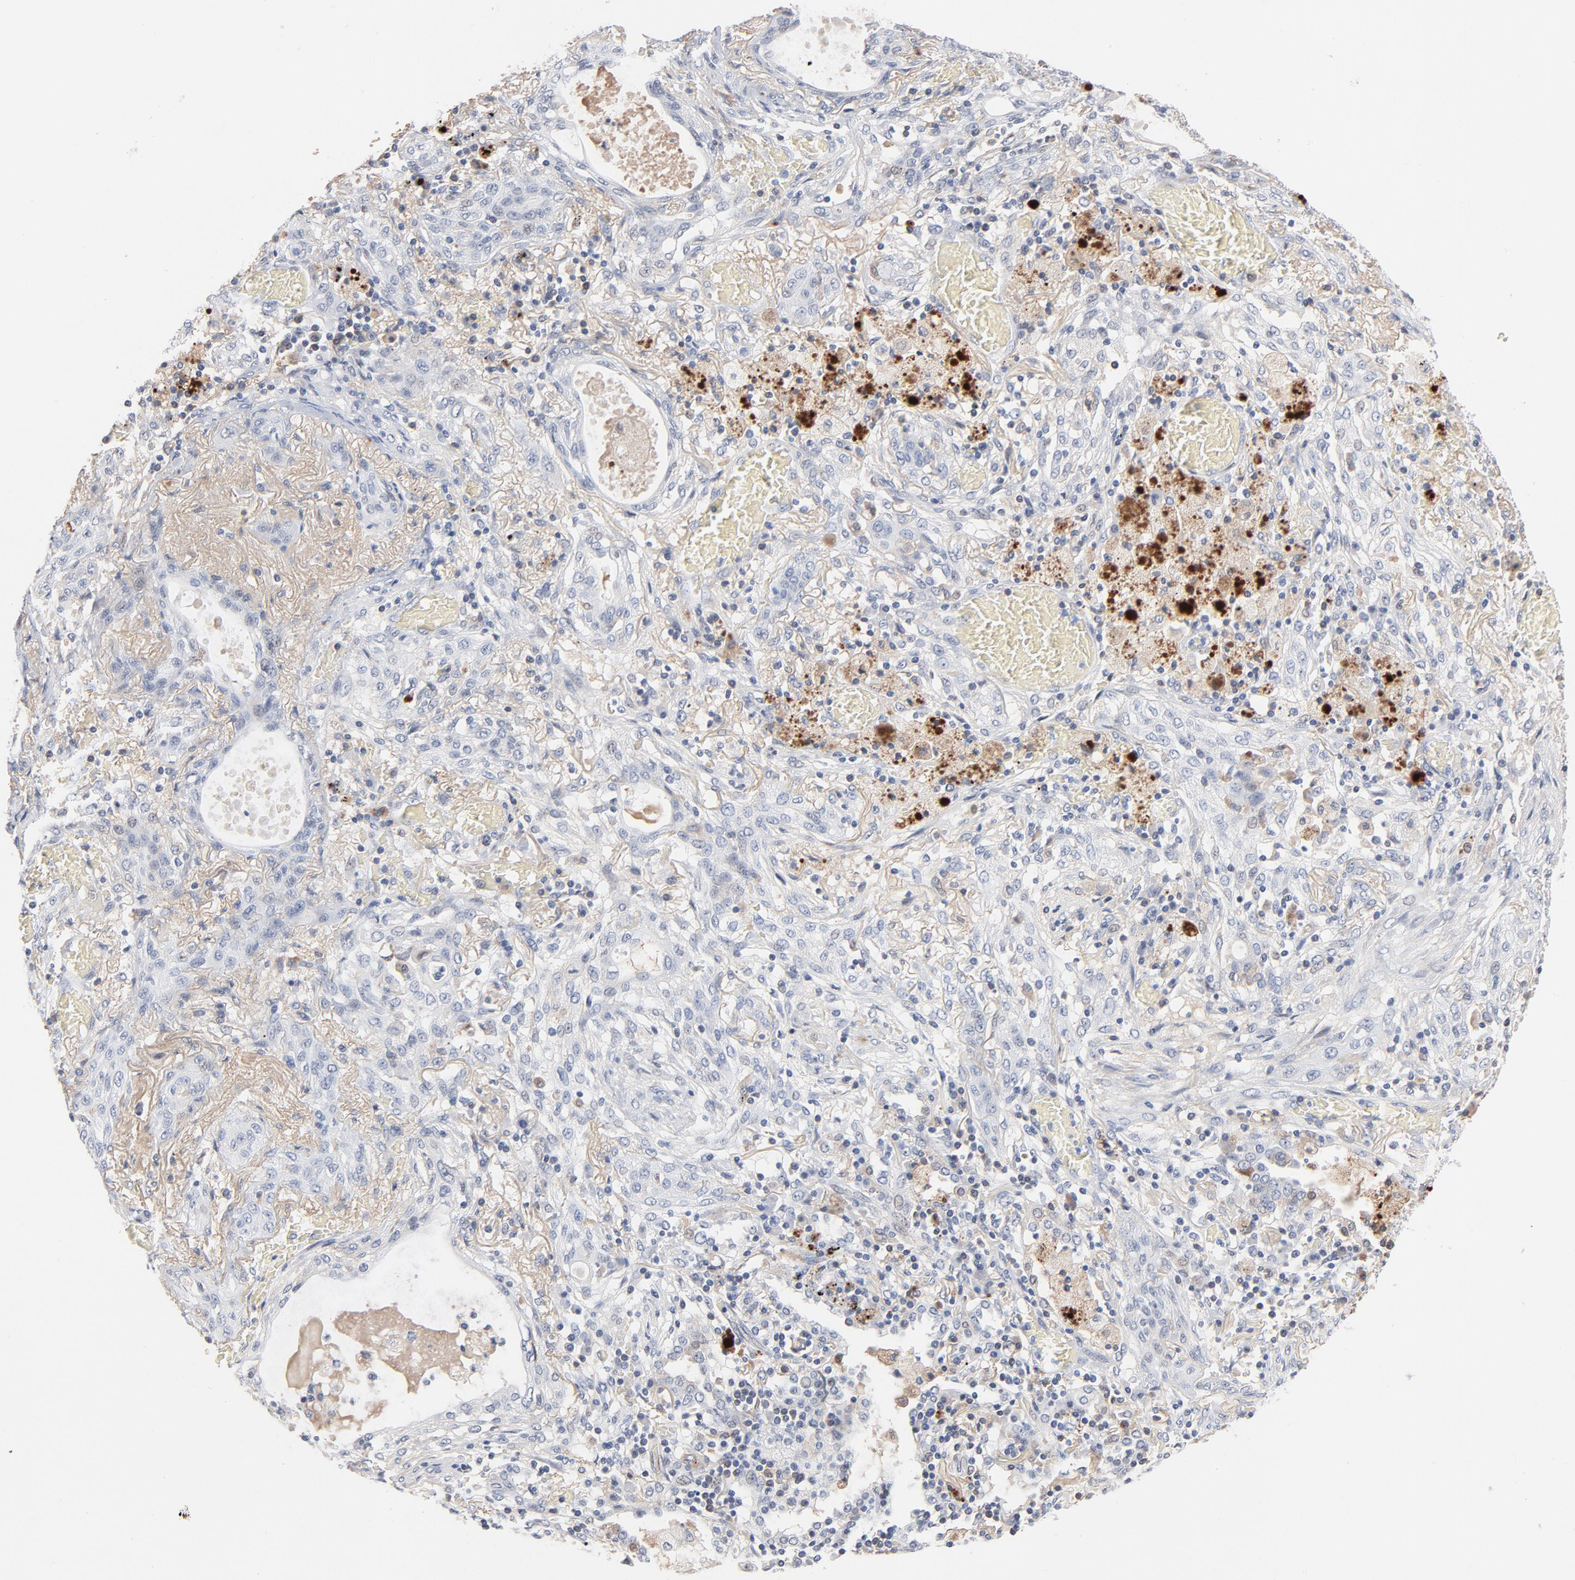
{"staining": {"intensity": "negative", "quantity": "none", "location": "none"}, "tissue": "lung cancer", "cell_type": "Tumor cells", "image_type": "cancer", "snomed": [{"axis": "morphology", "description": "Squamous cell carcinoma, NOS"}, {"axis": "topography", "description": "Lung"}], "caption": "Immunohistochemical staining of human lung cancer (squamous cell carcinoma) reveals no significant expression in tumor cells.", "gene": "SERPINA4", "patient": {"sex": "female", "age": 47}}